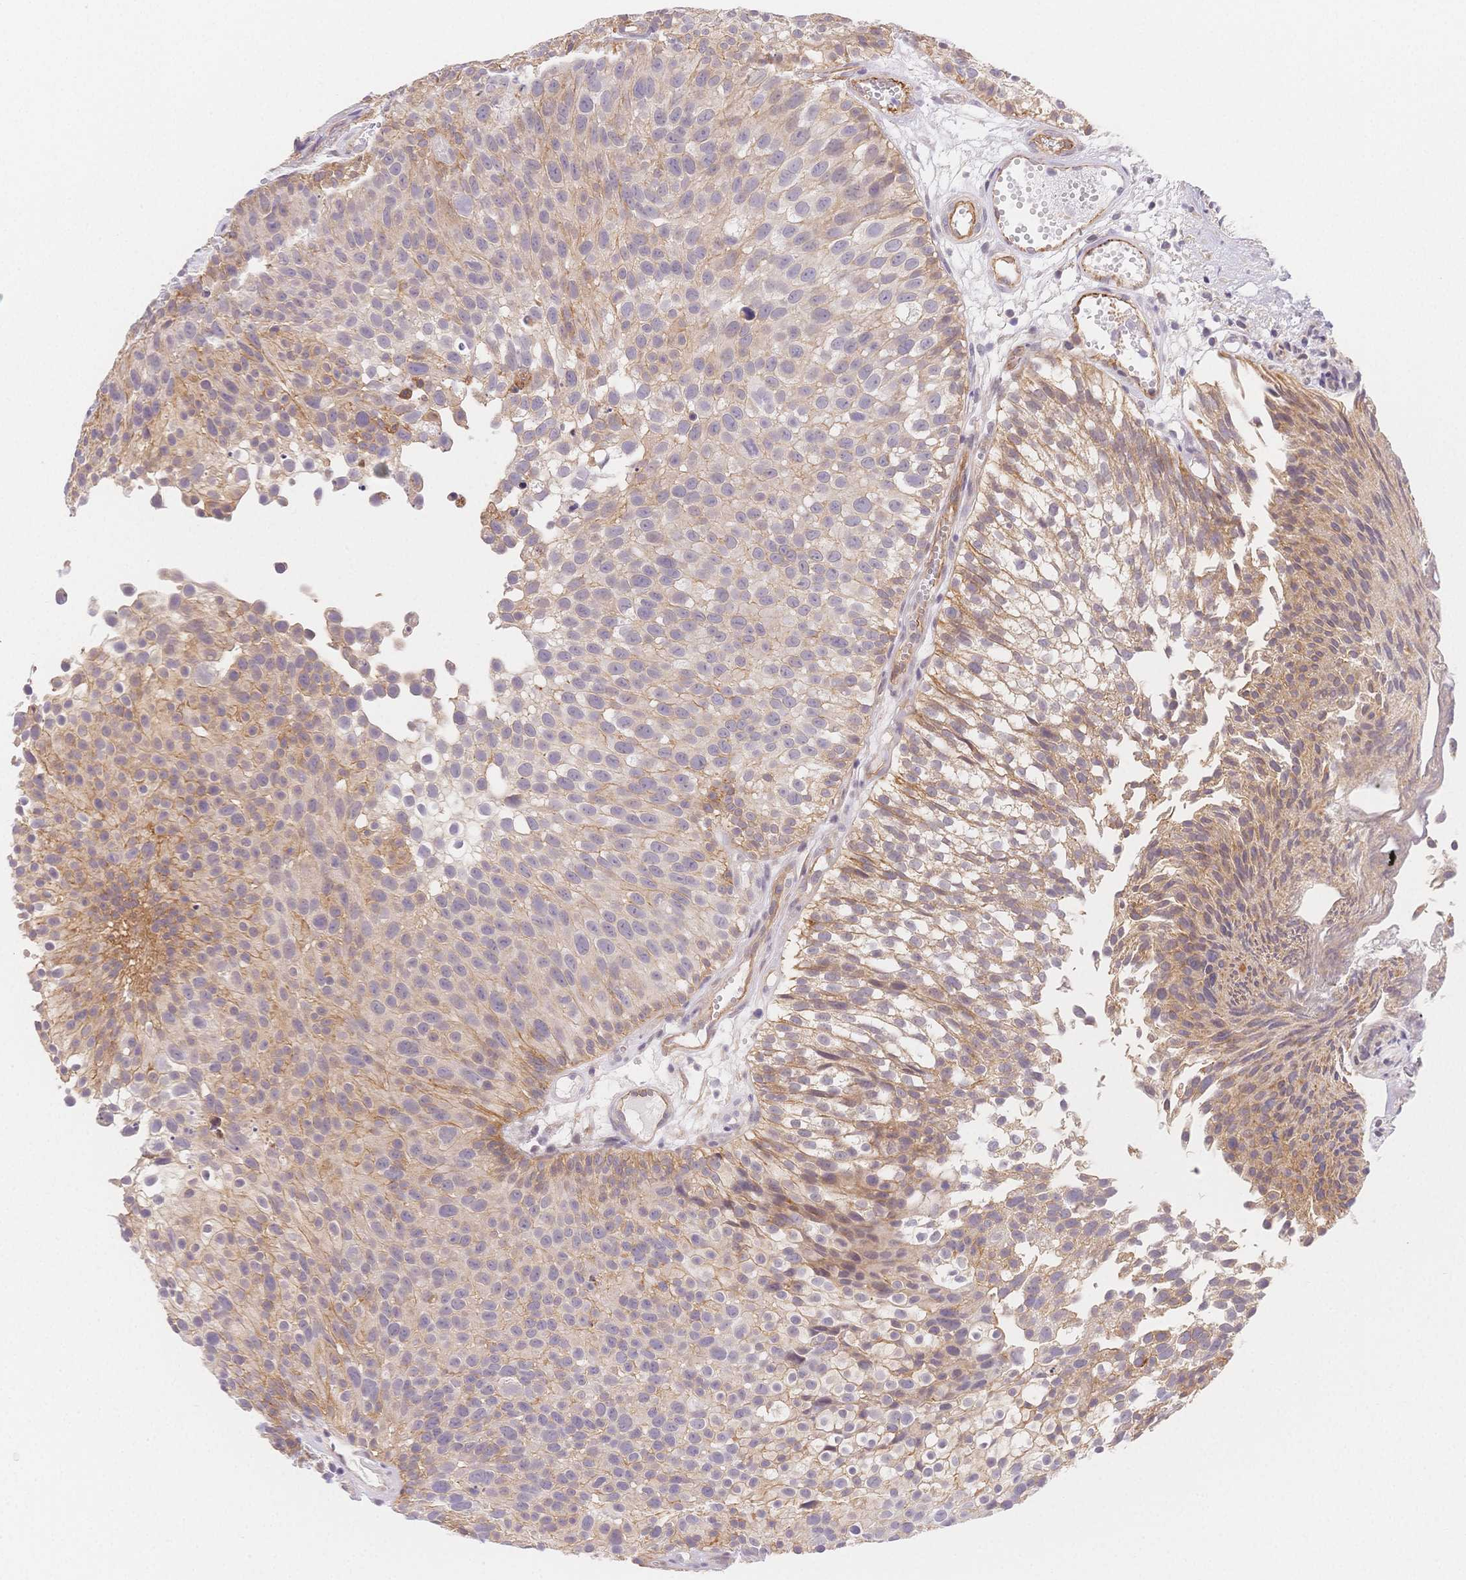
{"staining": {"intensity": "moderate", "quantity": "<25%", "location": "cytoplasmic/membranous"}, "tissue": "urothelial cancer", "cell_type": "Tumor cells", "image_type": "cancer", "snomed": [{"axis": "morphology", "description": "Urothelial carcinoma, Low grade"}, {"axis": "topography", "description": "Urinary bladder"}], "caption": "Tumor cells reveal moderate cytoplasmic/membranous expression in approximately <25% of cells in urothelial cancer.", "gene": "CSN1S1", "patient": {"sex": "male", "age": 70}}